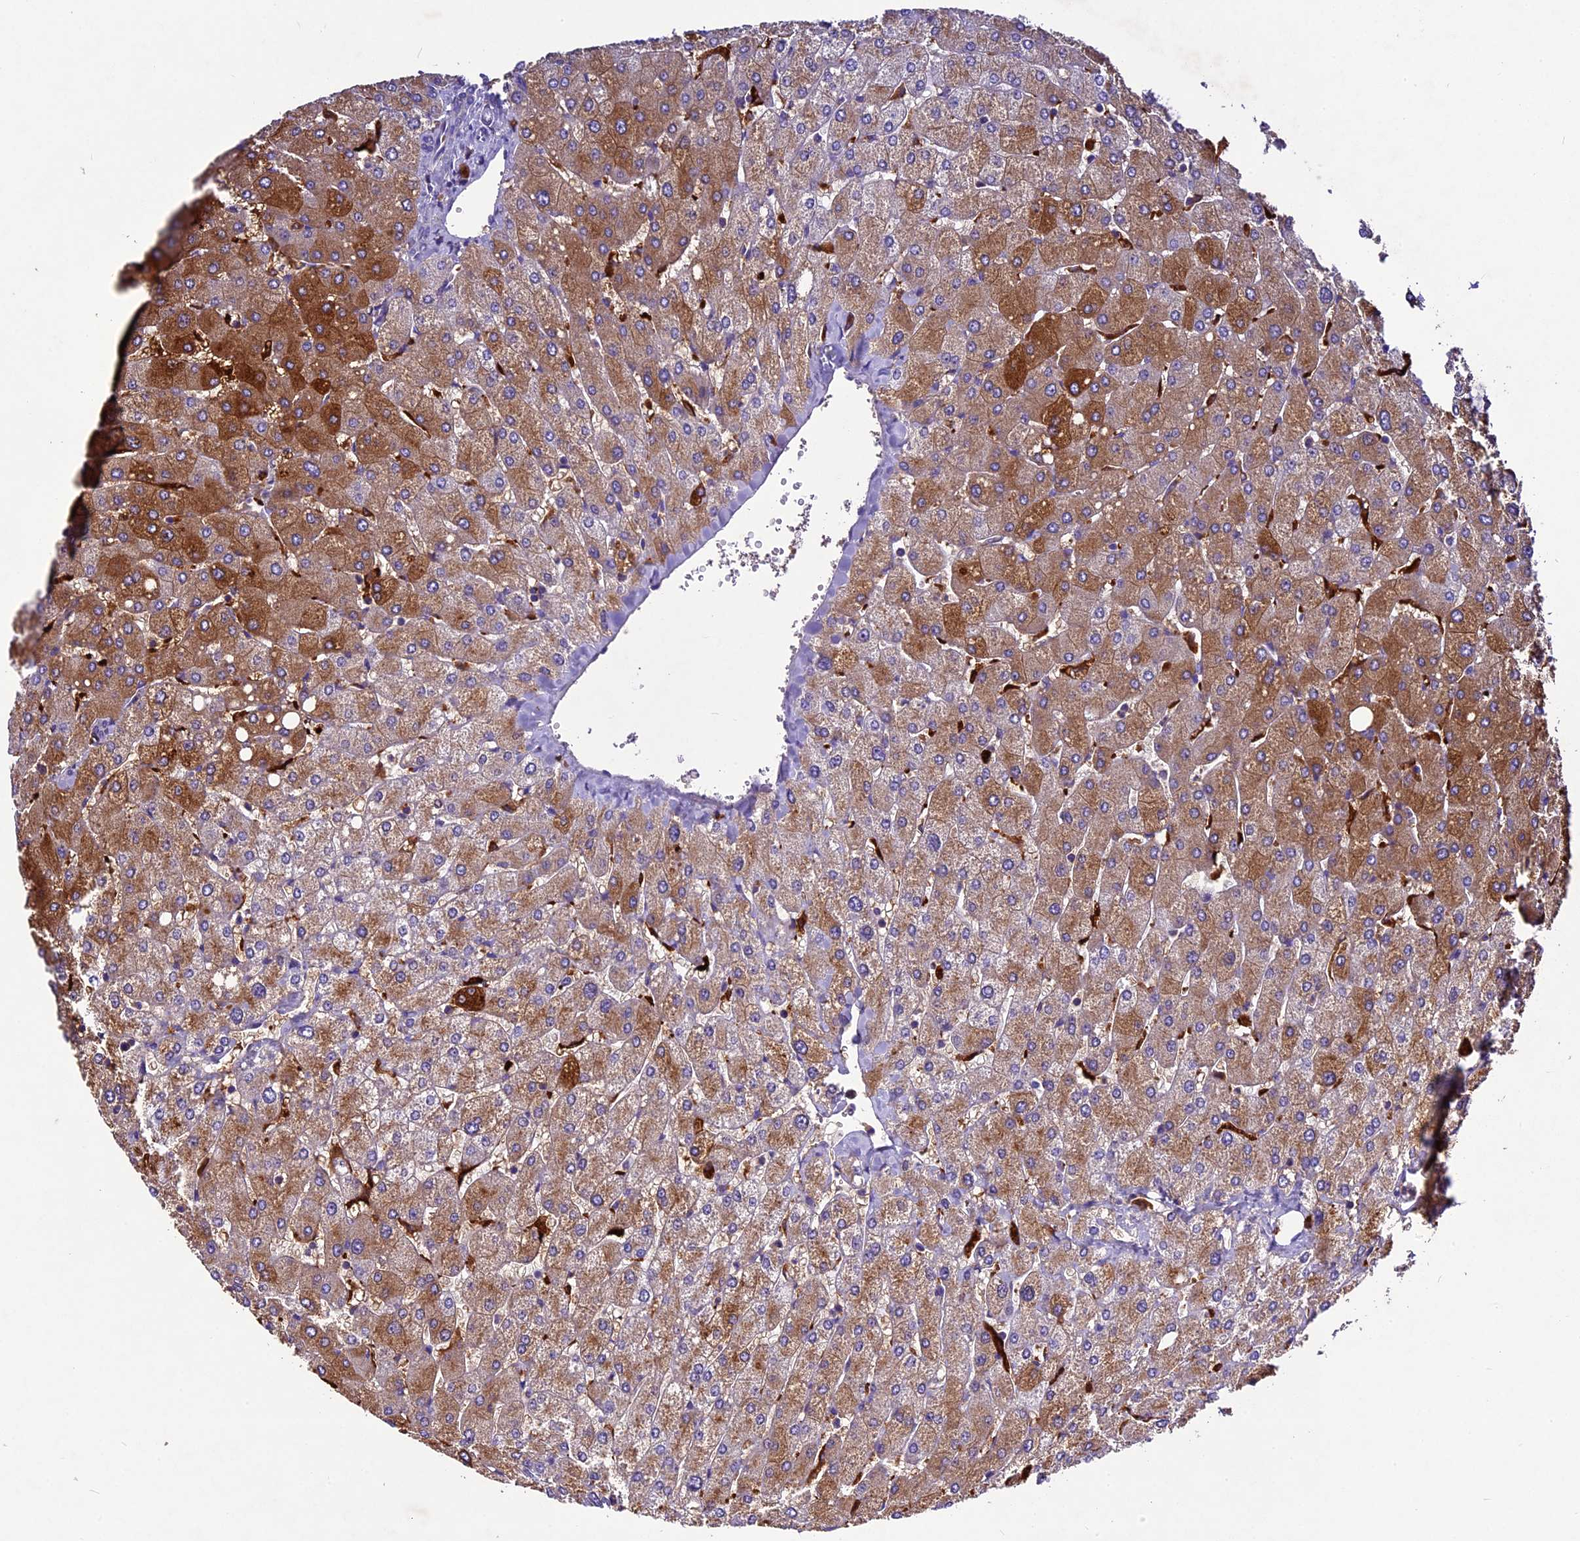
{"staining": {"intensity": "negative", "quantity": "none", "location": "none"}, "tissue": "liver", "cell_type": "Cholangiocytes", "image_type": "normal", "snomed": [{"axis": "morphology", "description": "Normal tissue, NOS"}, {"axis": "topography", "description": "Liver"}], "caption": "This is a photomicrograph of immunohistochemistry staining of normal liver, which shows no positivity in cholangiocytes. (DAB IHC, high magnification).", "gene": "CILP2", "patient": {"sex": "male", "age": 55}}